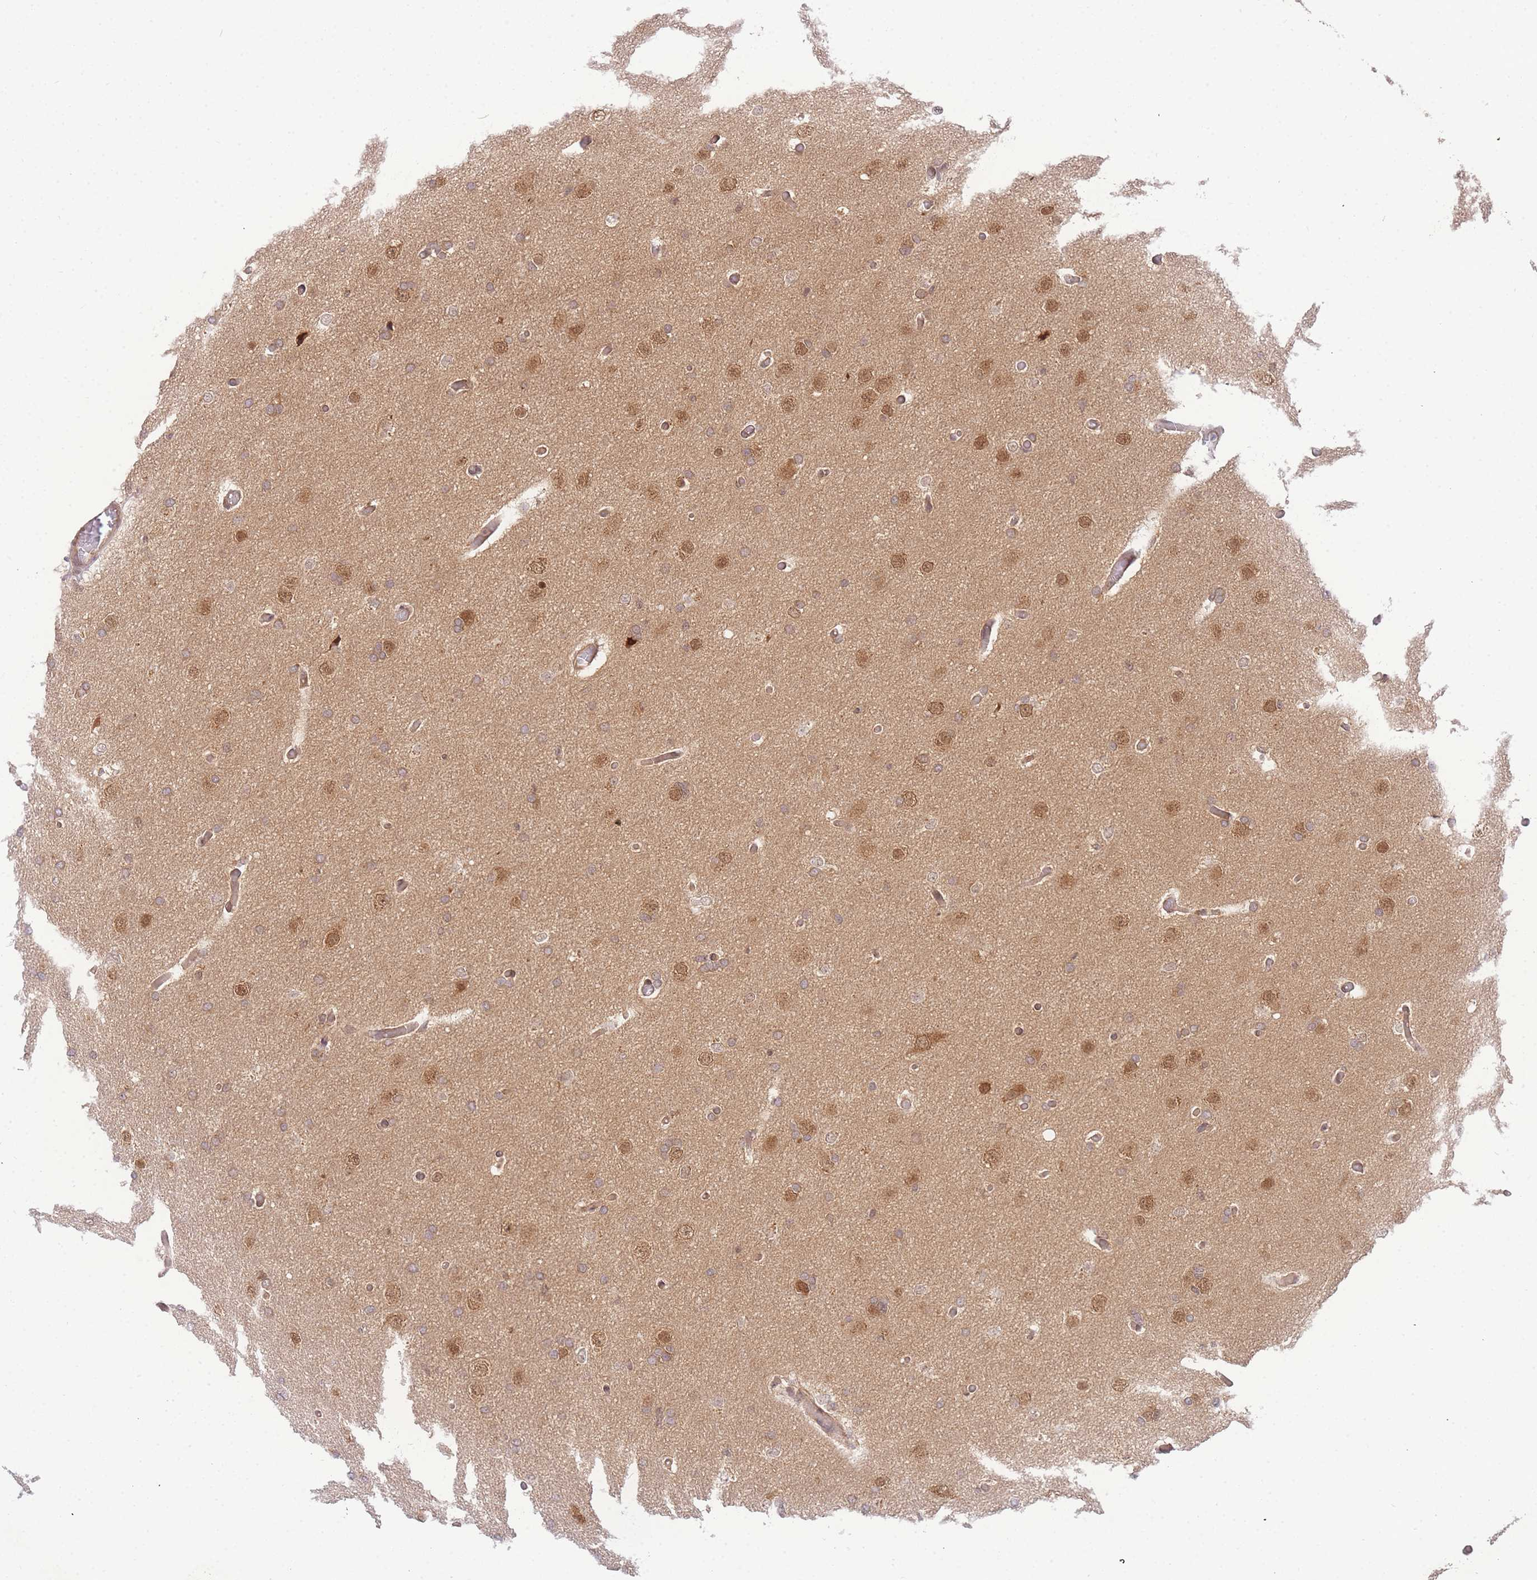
{"staining": {"intensity": "moderate", "quantity": ">75%", "location": "cytoplasmic/membranous,nuclear"}, "tissue": "glioma", "cell_type": "Tumor cells", "image_type": "cancer", "snomed": [{"axis": "morphology", "description": "Glioma, malignant, High grade"}, {"axis": "topography", "description": "Cerebral cortex"}], "caption": "Tumor cells display moderate cytoplasmic/membranous and nuclear expression in about >75% of cells in glioma.", "gene": "KIAA1191", "patient": {"sex": "female", "age": 36}}